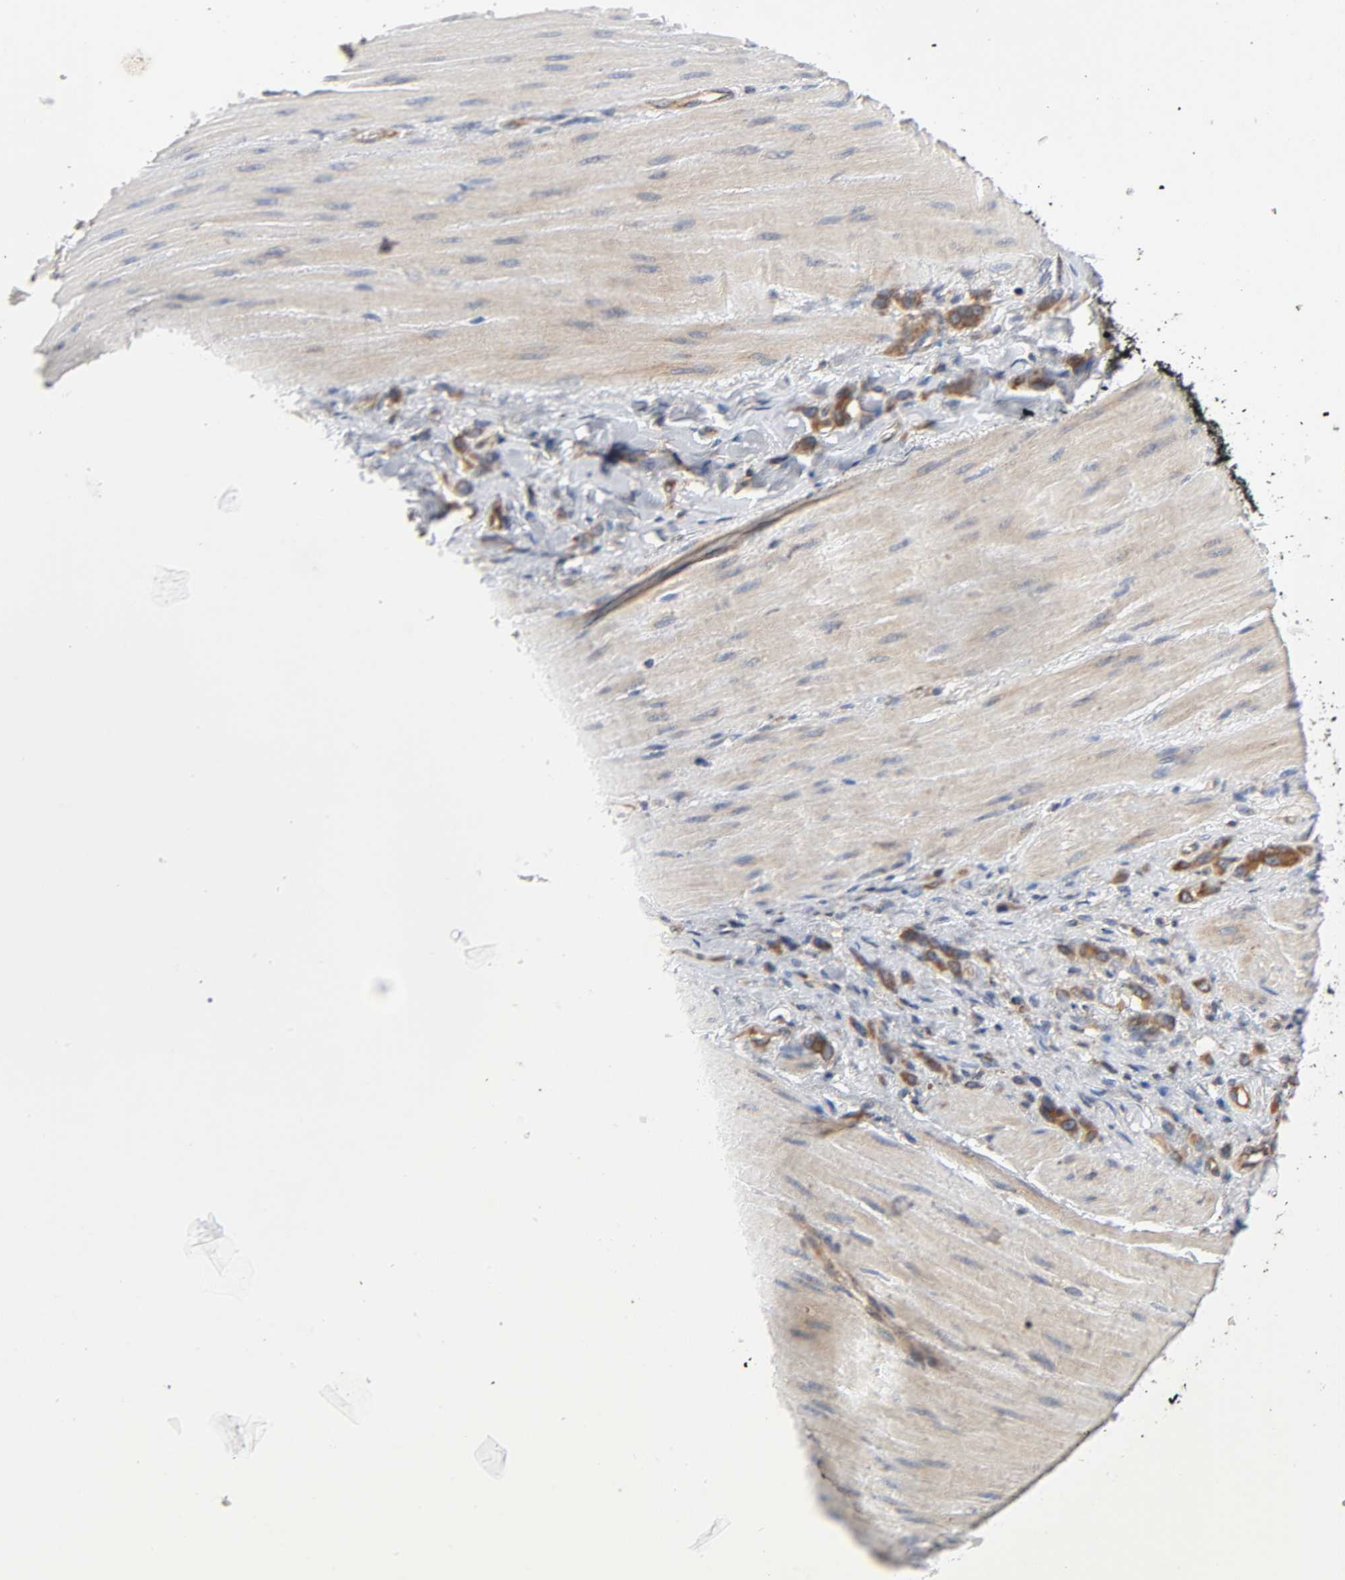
{"staining": {"intensity": "moderate", "quantity": ">75%", "location": "cytoplasmic/membranous"}, "tissue": "stomach cancer", "cell_type": "Tumor cells", "image_type": "cancer", "snomed": [{"axis": "morphology", "description": "Normal tissue, NOS"}, {"axis": "morphology", "description": "Adenocarcinoma, NOS"}, {"axis": "topography", "description": "Stomach"}], "caption": "Brown immunohistochemical staining in human stomach cancer shows moderate cytoplasmic/membranous expression in about >75% of tumor cells.", "gene": "SCHIP1", "patient": {"sex": "male", "age": 82}}